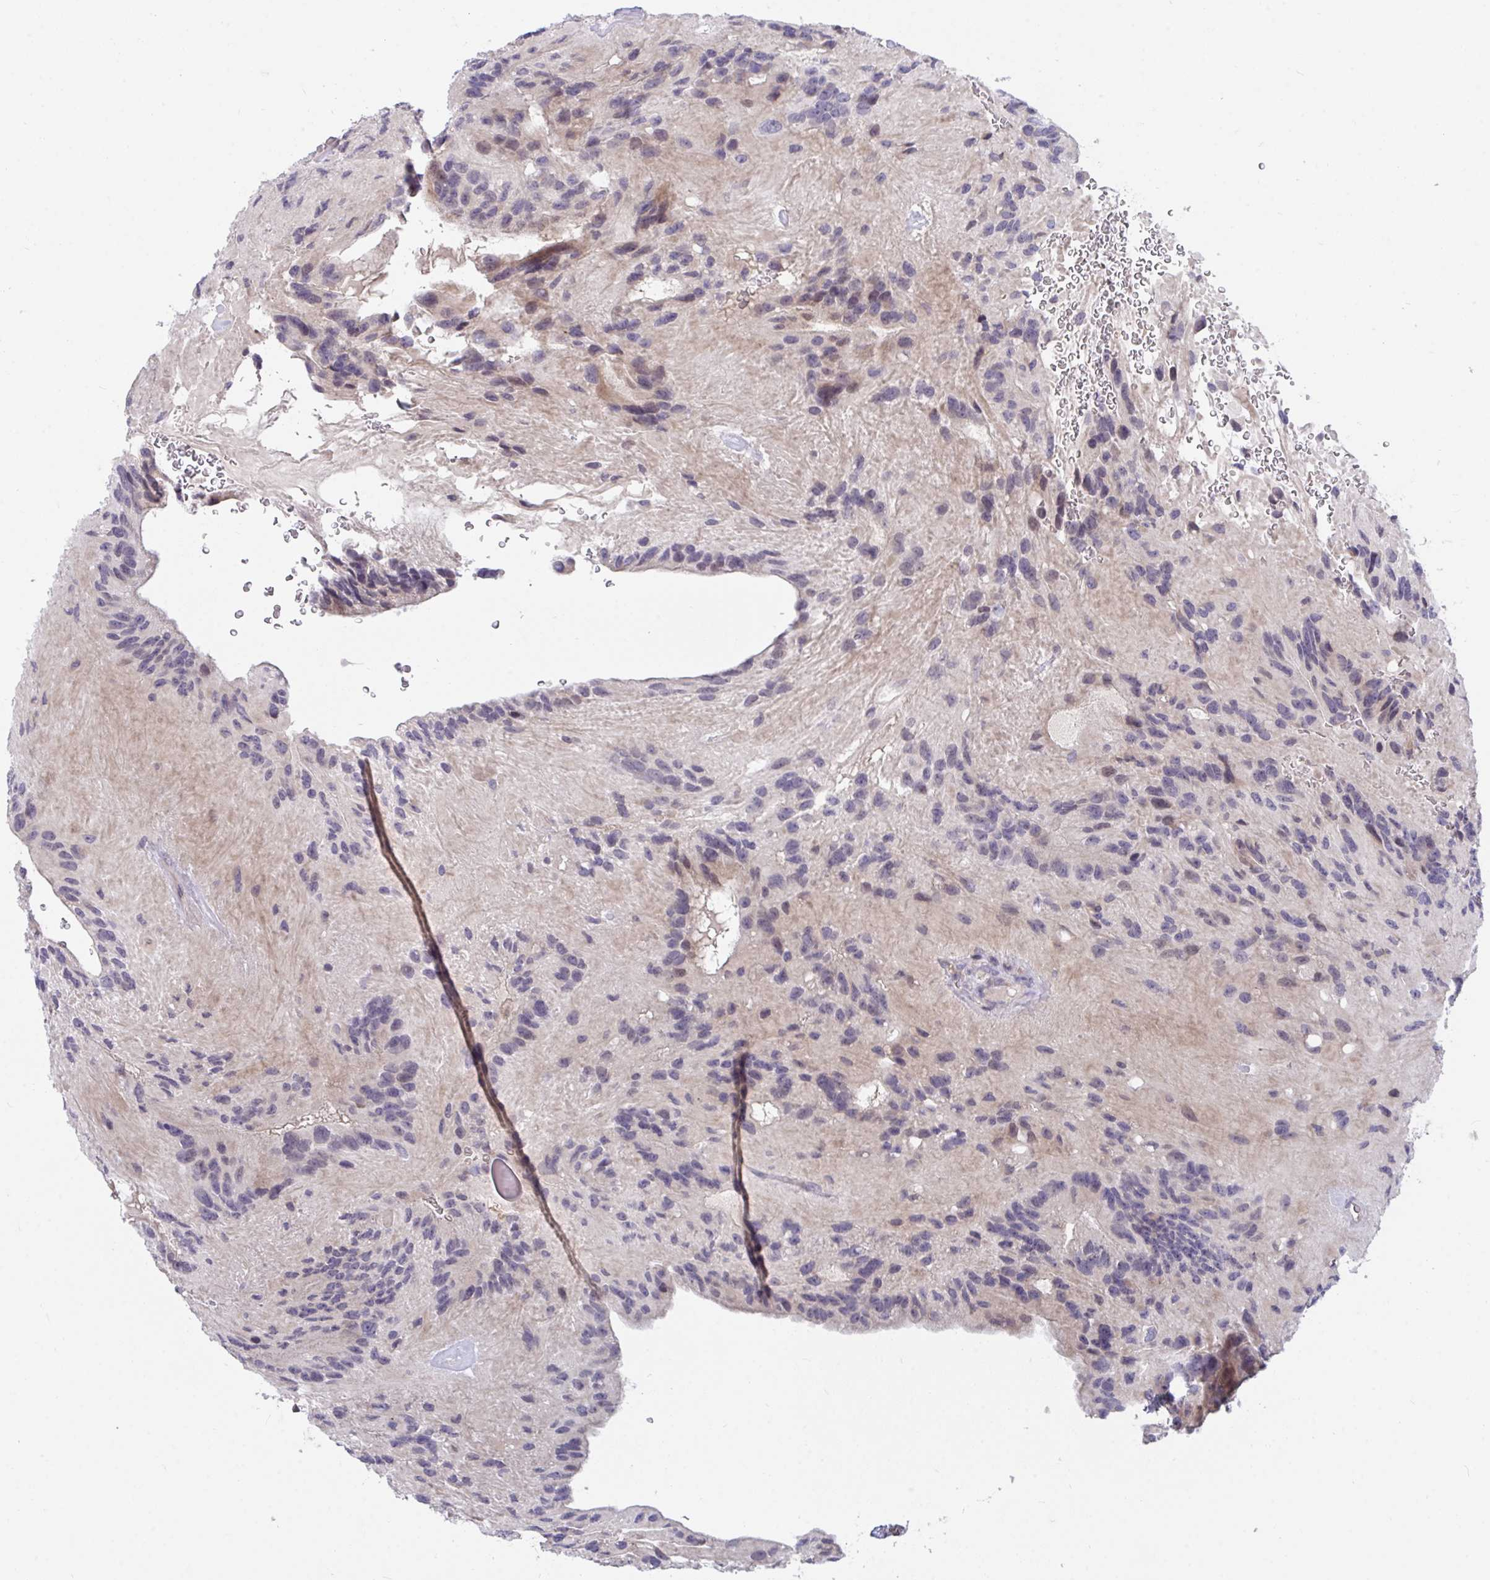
{"staining": {"intensity": "negative", "quantity": "none", "location": "none"}, "tissue": "glioma", "cell_type": "Tumor cells", "image_type": "cancer", "snomed": [{"axis": "morphology", "description": "Glioma, malignant, Low grade"}, {"axis": "topography", "description": "Brain"}], "caption": "The IHC photomicrograph has no significant positivity in tumor cells of glioma tissue. (Immunohistochemistry (ihc), brightfield microscopy, high magnification).", "gene": "SUSD4", "patient": {"sex": "male", "age": 31}}